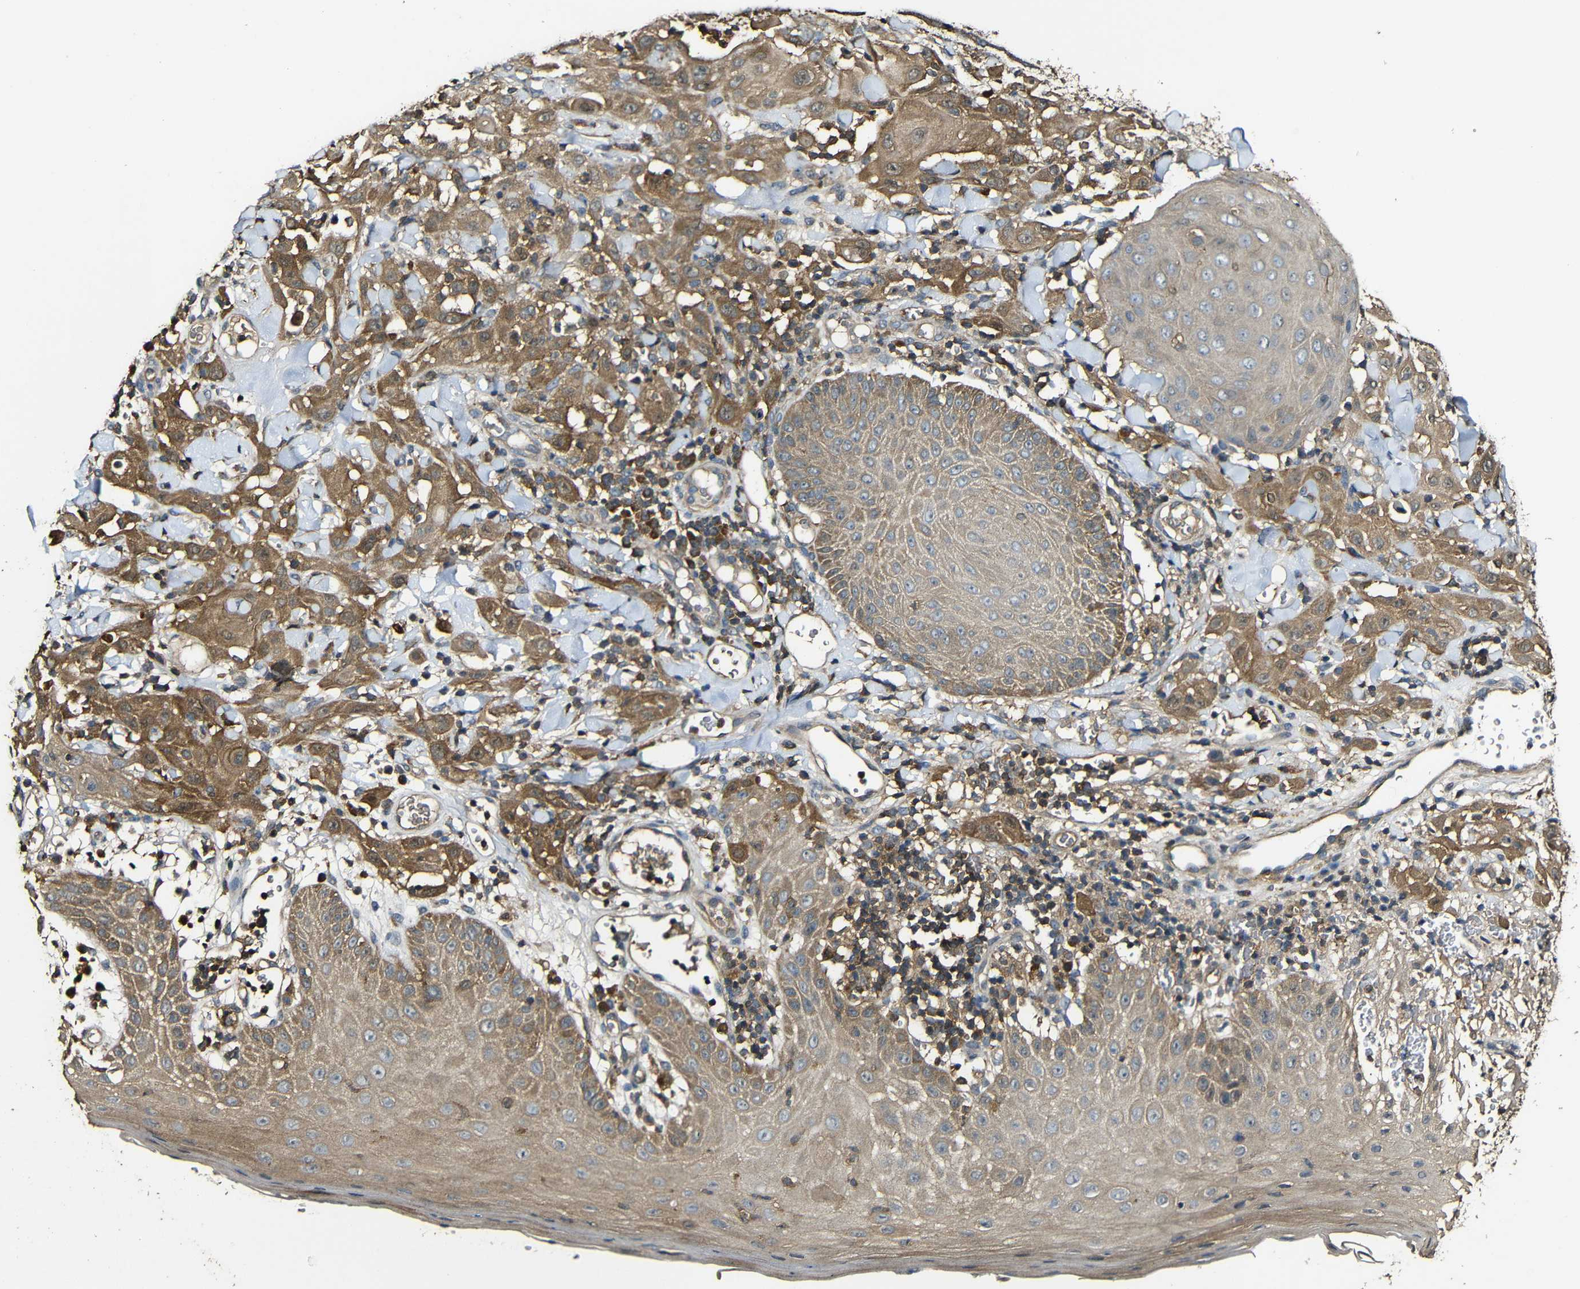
{"staining": {"intensity": "moderate", "quantity": ">75%", "location": "cytoplasmic/membranous"}, "tissue": "skin cancer", "cell_type": "Tumor cells", "image_type": "cancer", "snomed": [{"axis": "morphology", "description": "Squamous cell carcinoma, NOS"}, {"axis": "topography", "description": "Skin"}], "caption": "Protein analysis of skin cancer tissue demonstrates moderate cytoplasmic/membranous staining in about >75% of tumor cells.", "gene": "CASP8", "patient": {"sex": "male", "age": 24}}